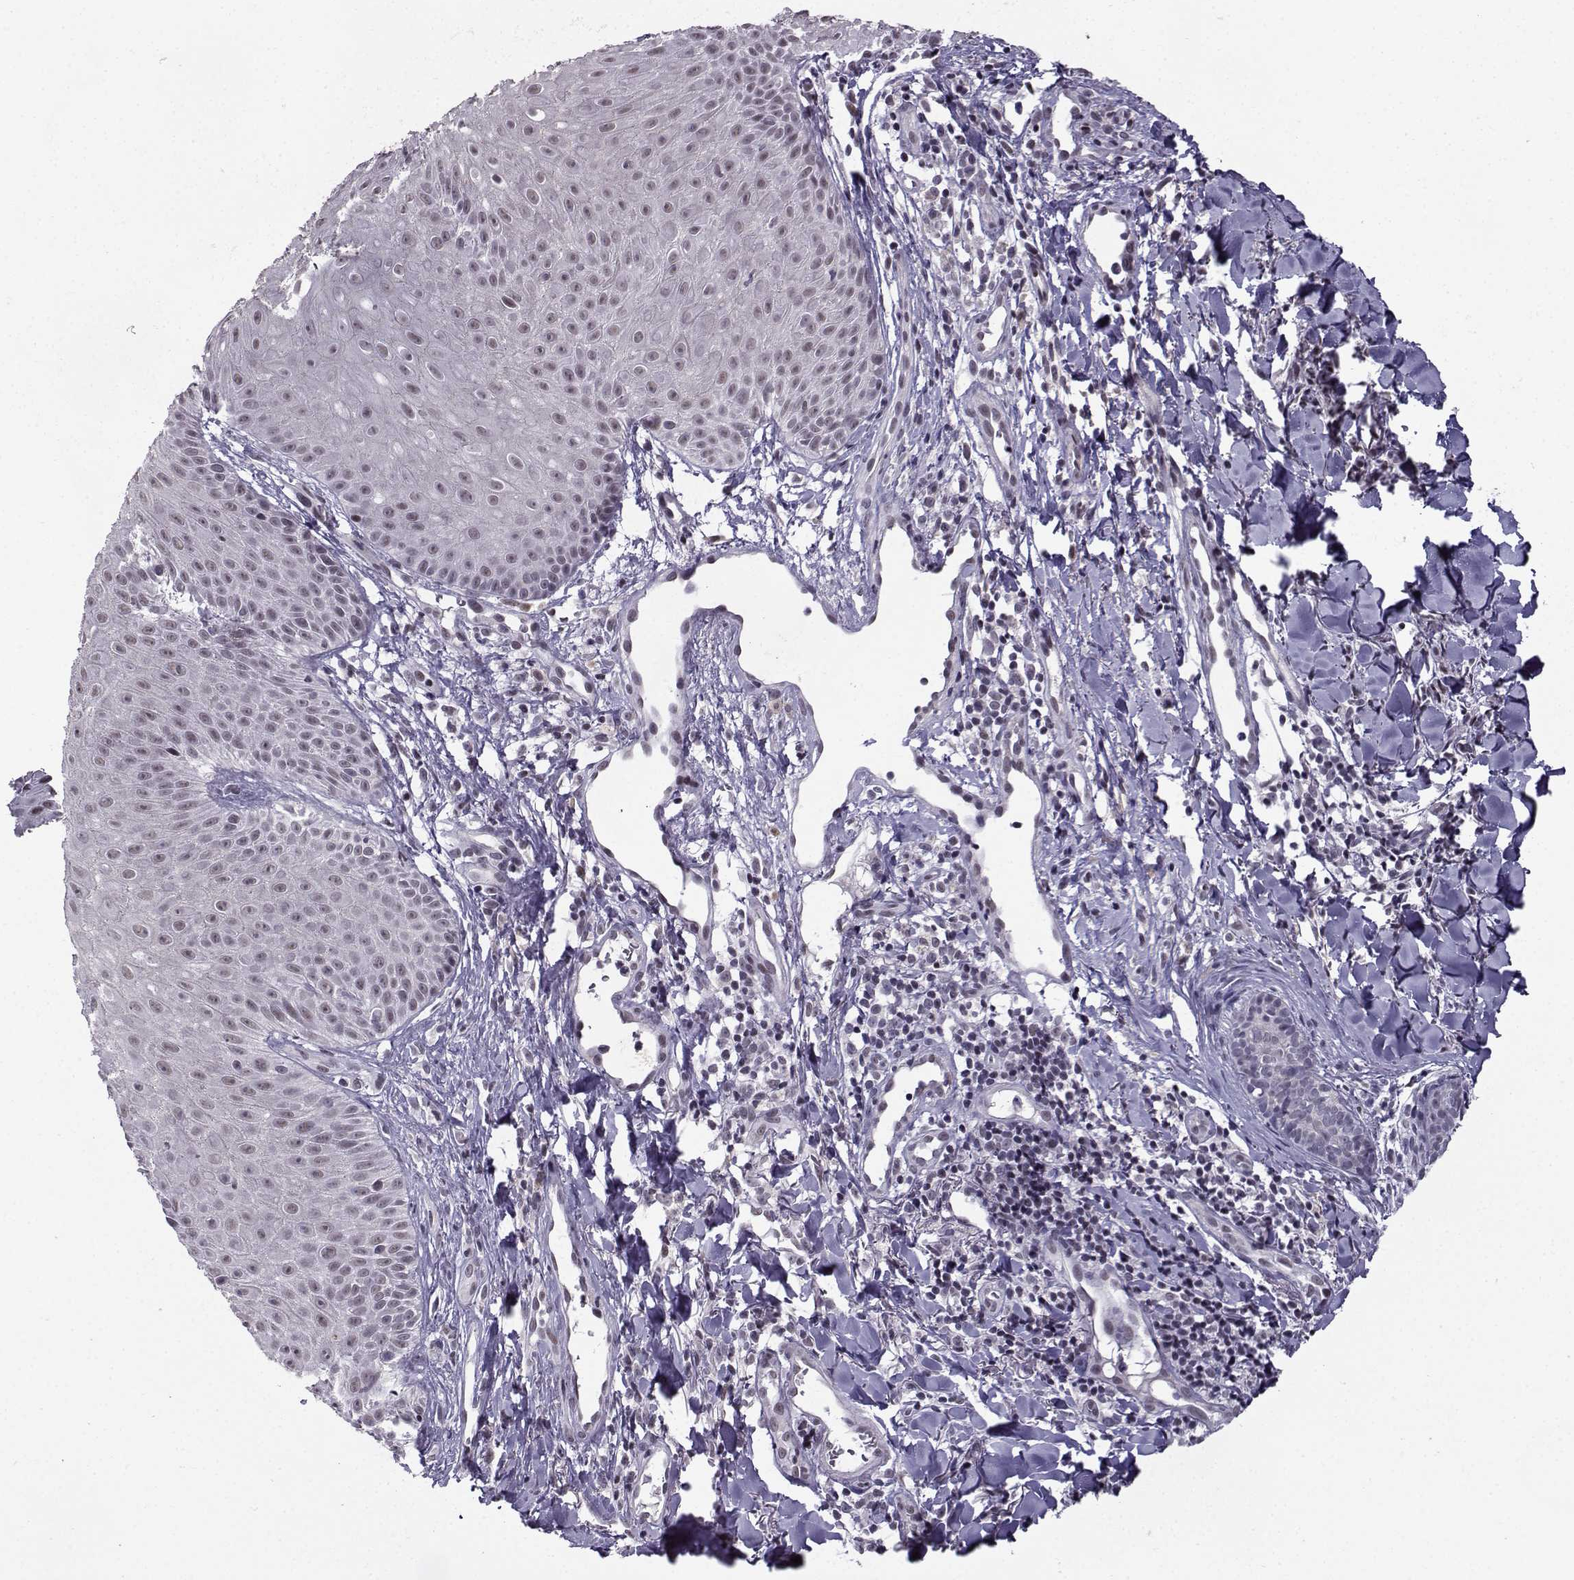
{"staining": {"intensity": "negative", "quantity": "none", "location": "none"}, "tissue": "melanoma", "cell_type": "Tumor cells", "image_type": "cancer", "snomed": [{"axis": "morphology", "description": "Malignant melanoma, NOS"}, {"axis": "topography", "description": "Skin"}], "caption": "Human melanoma stained for a protein using immunohistochemistry exhibits no expression in tumor cells.", "gene": "LIN28A", "patient": {"sex": "male", "age": 67}}